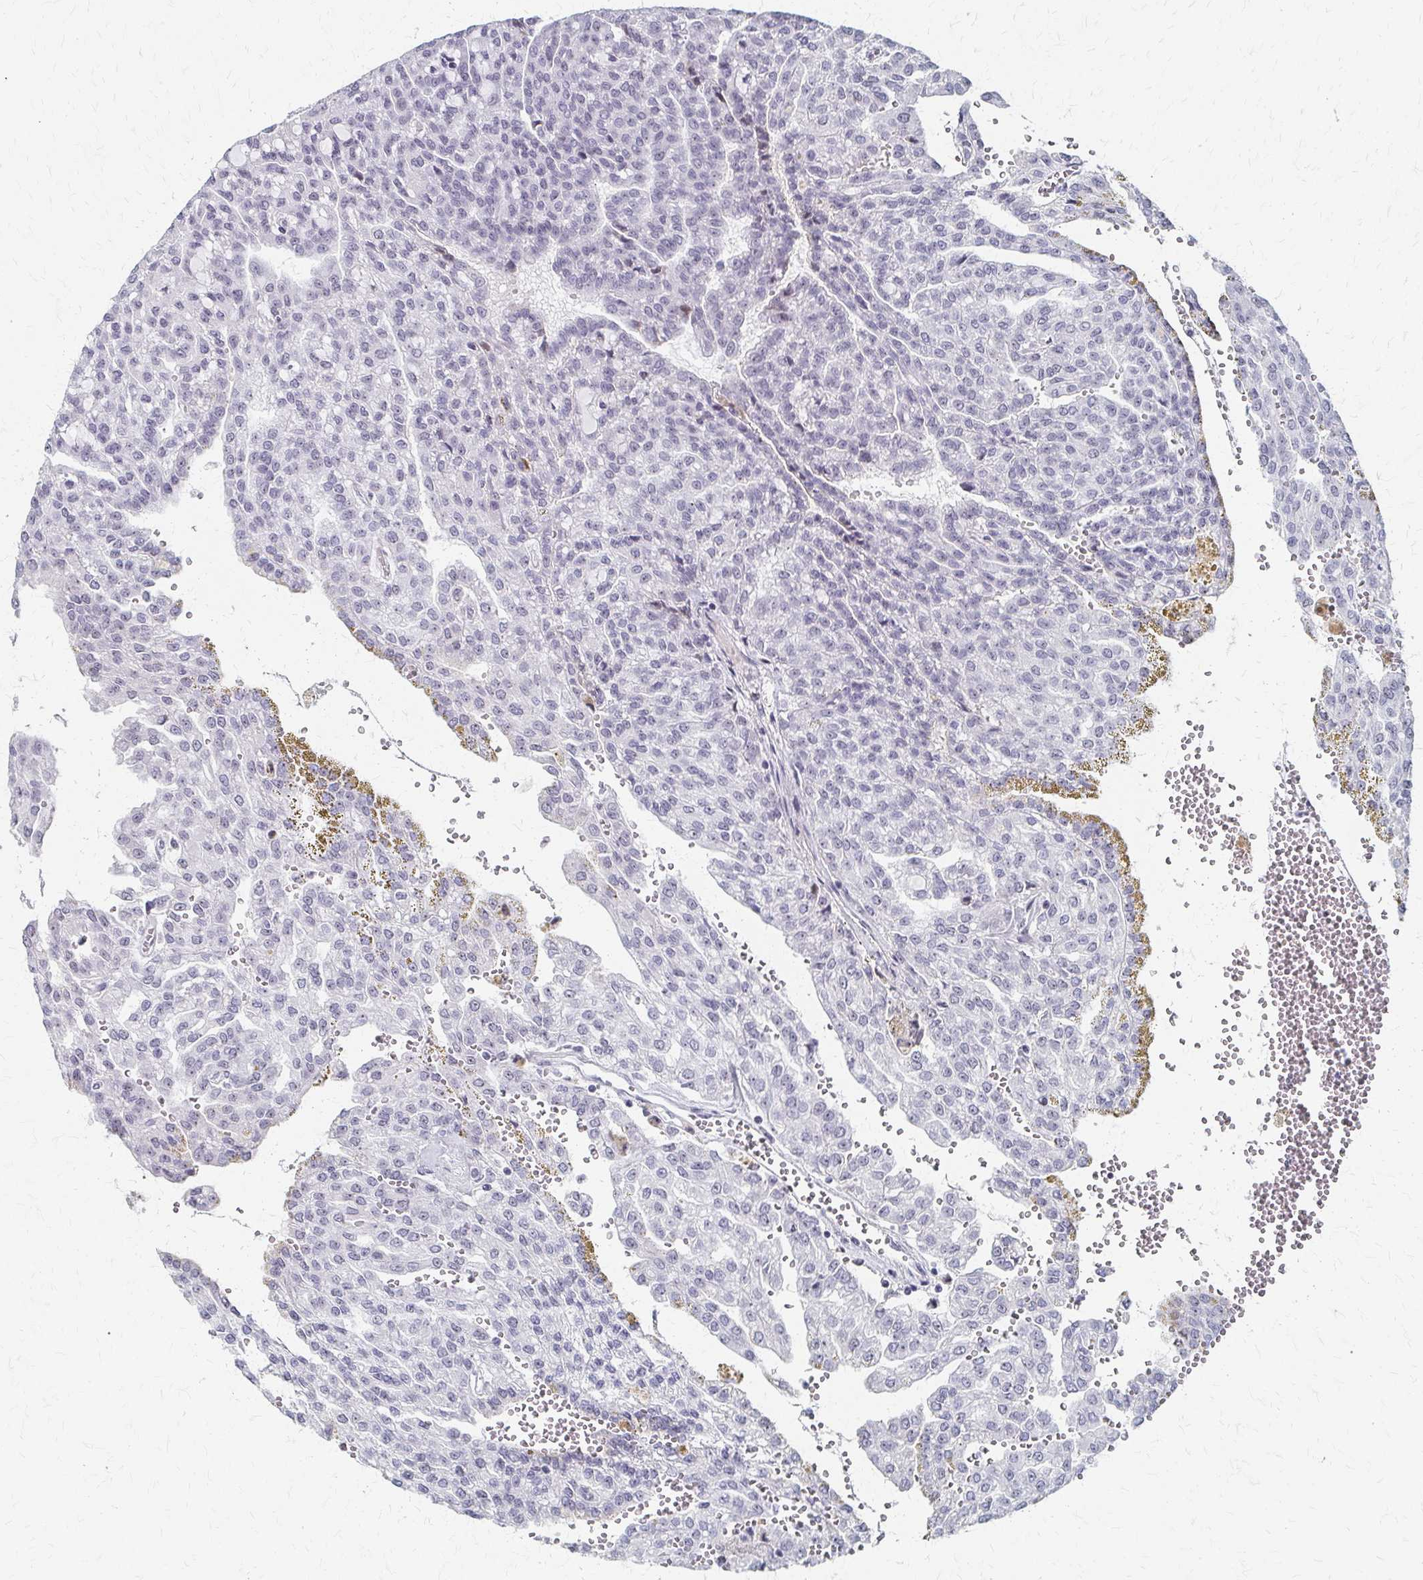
{"staining": {"intensity": "negative", "quantity": "none", "location": "none"}, "tissue": "renal cancer", "cell_type": "Tumor cells", "image_type": "cancer", "snomed": [{"axis": "morphology", "description": "Adenocarcinoma, NOS"}, {"axis": "topography", "description": "Kidney"}], "caption": "An immunohistochemistry (IHC) micrograph of renal cancer (adenocarcinoma) is shown. There is no staining in tumor cells of renal cancer (adenocarcinoma).", "gene": "PES1", "patient": {"sex": "male", "age": 63}}